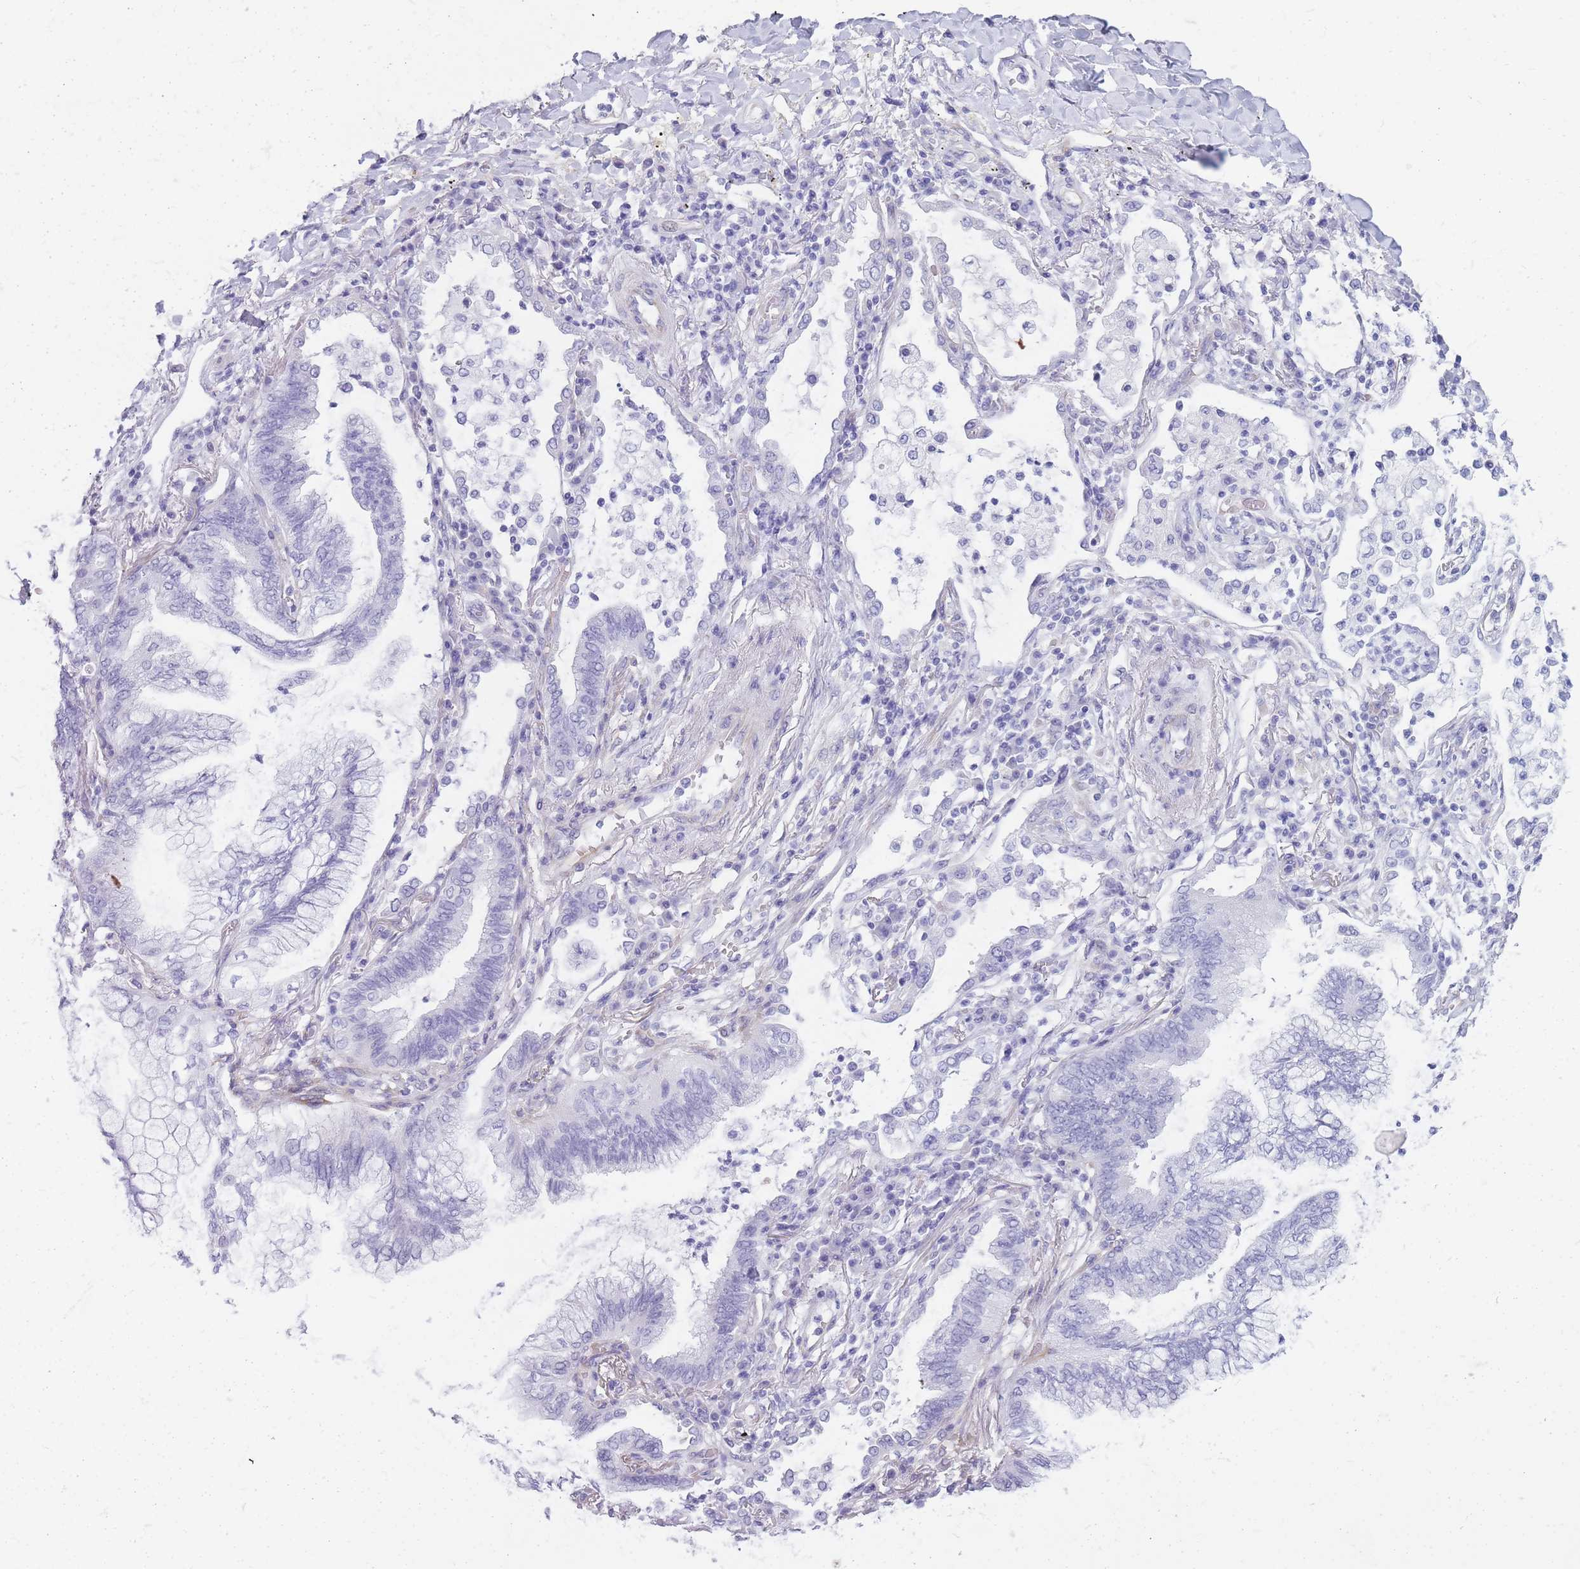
{"staining": {"intensity": "negative", "quantity": "none", "location": "none"}, "tissue": "lung cancer", "cell_type": "Tumor cells", "image_type": "cancer", "snomed": [{"axis": "morphology", "description": "Adenocarcinoma, NOS"}, {"axis": "topography", "description": "Lung"}], "caption": "This is an IHC image of human adenocarcinoma (lung). There is no positivity in tumor cells.", "gene": "MTSS2", "patient": {"sex": "female", "age": 70}}